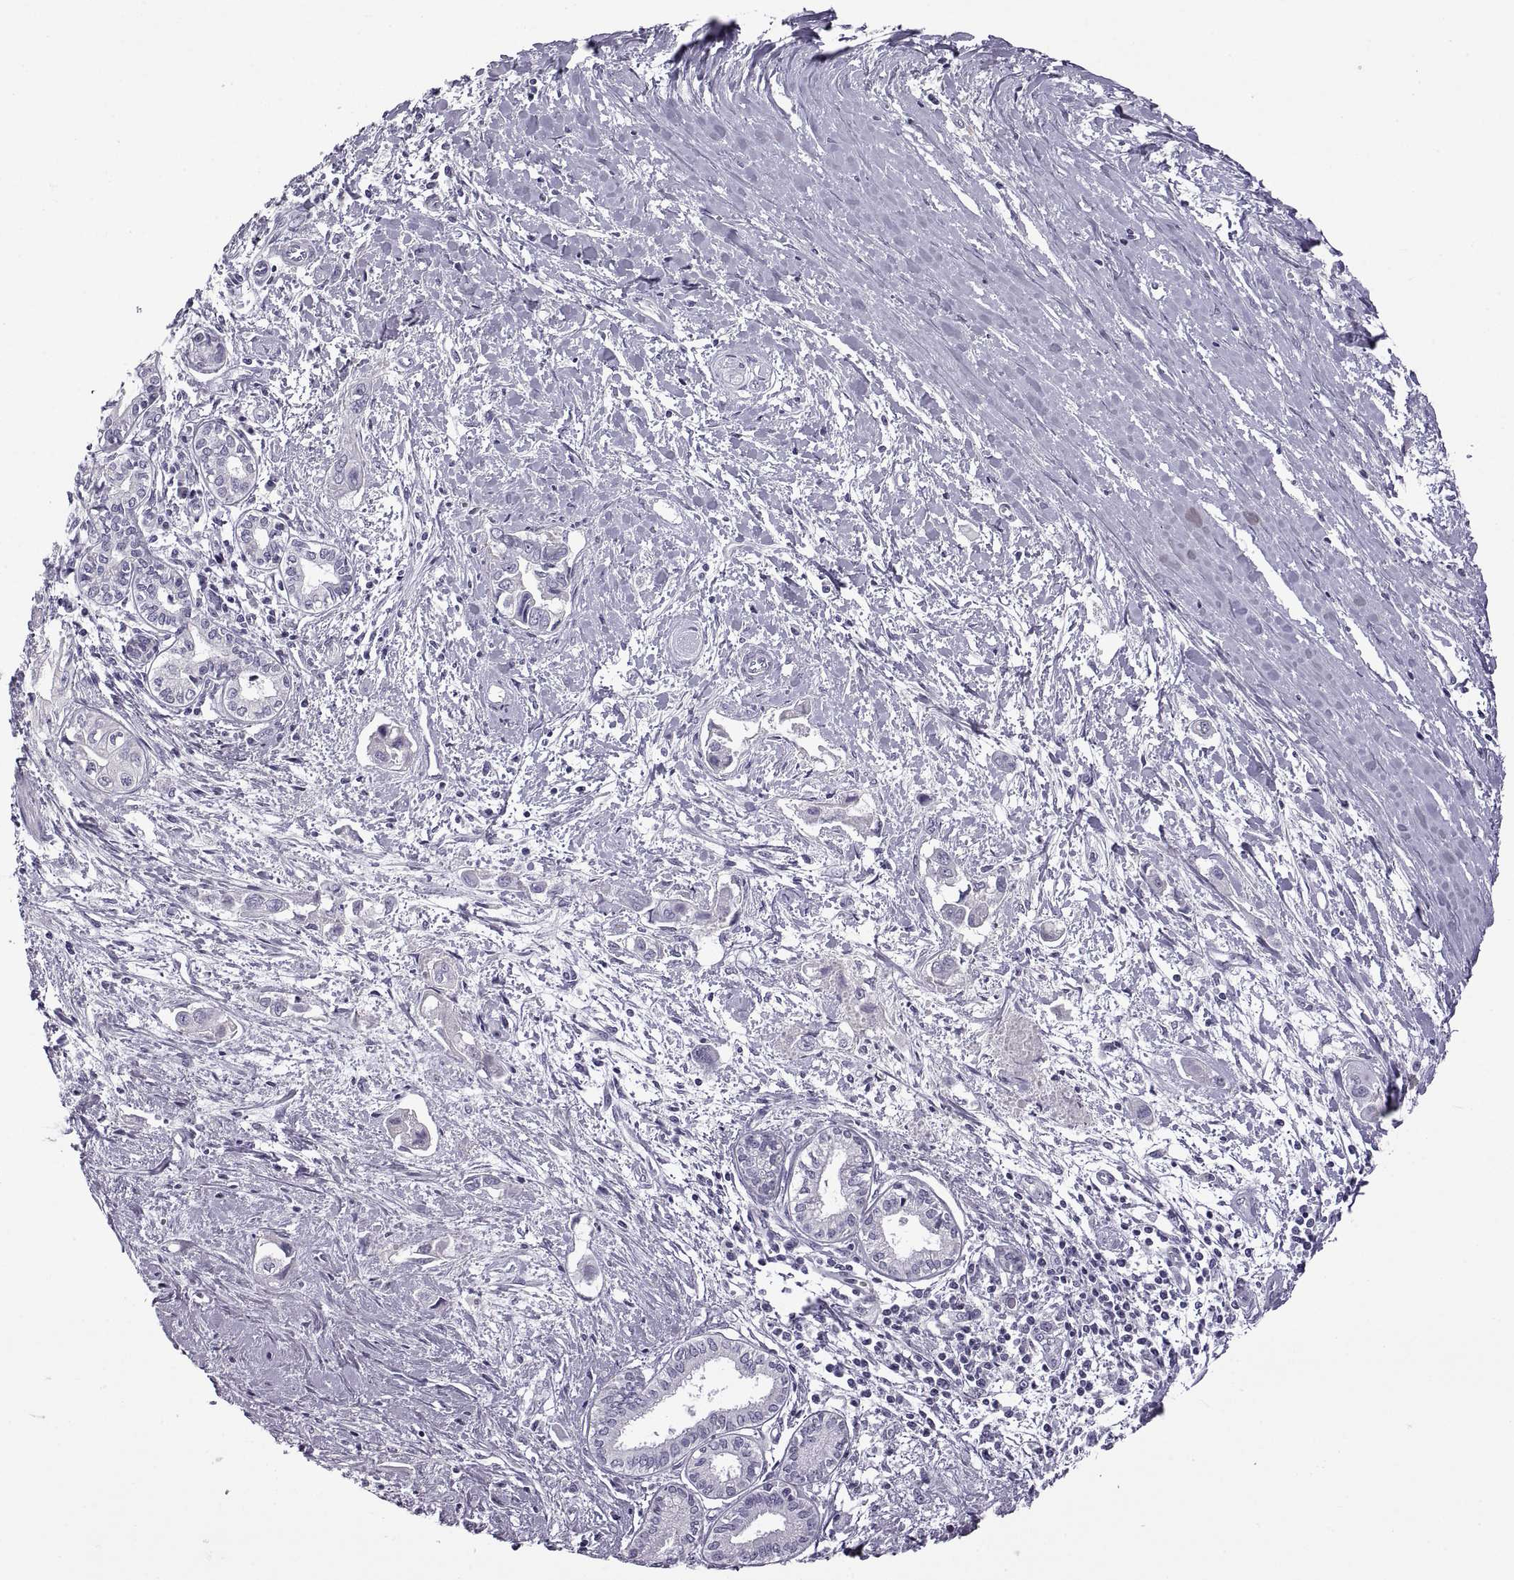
{"staining": {"intensity": "negative", "quantity": "none", "location": "none"}, "tissue": "pancreatic cancer", "cell_type": "Tumor cells", "image_type": "cancer", "snomed": [{"axis": "morphology", "description": "Adenocarcinoma, NOS"}, {"axis": "topography", "description": "Pancreas"}], "caption": "Pancreatic cancer (adenocarcinoma) stained for a protein using IHC displays no expression tumor cells.", "gene": "RDM1", "patient": {"sex": "male", "age": 60}}